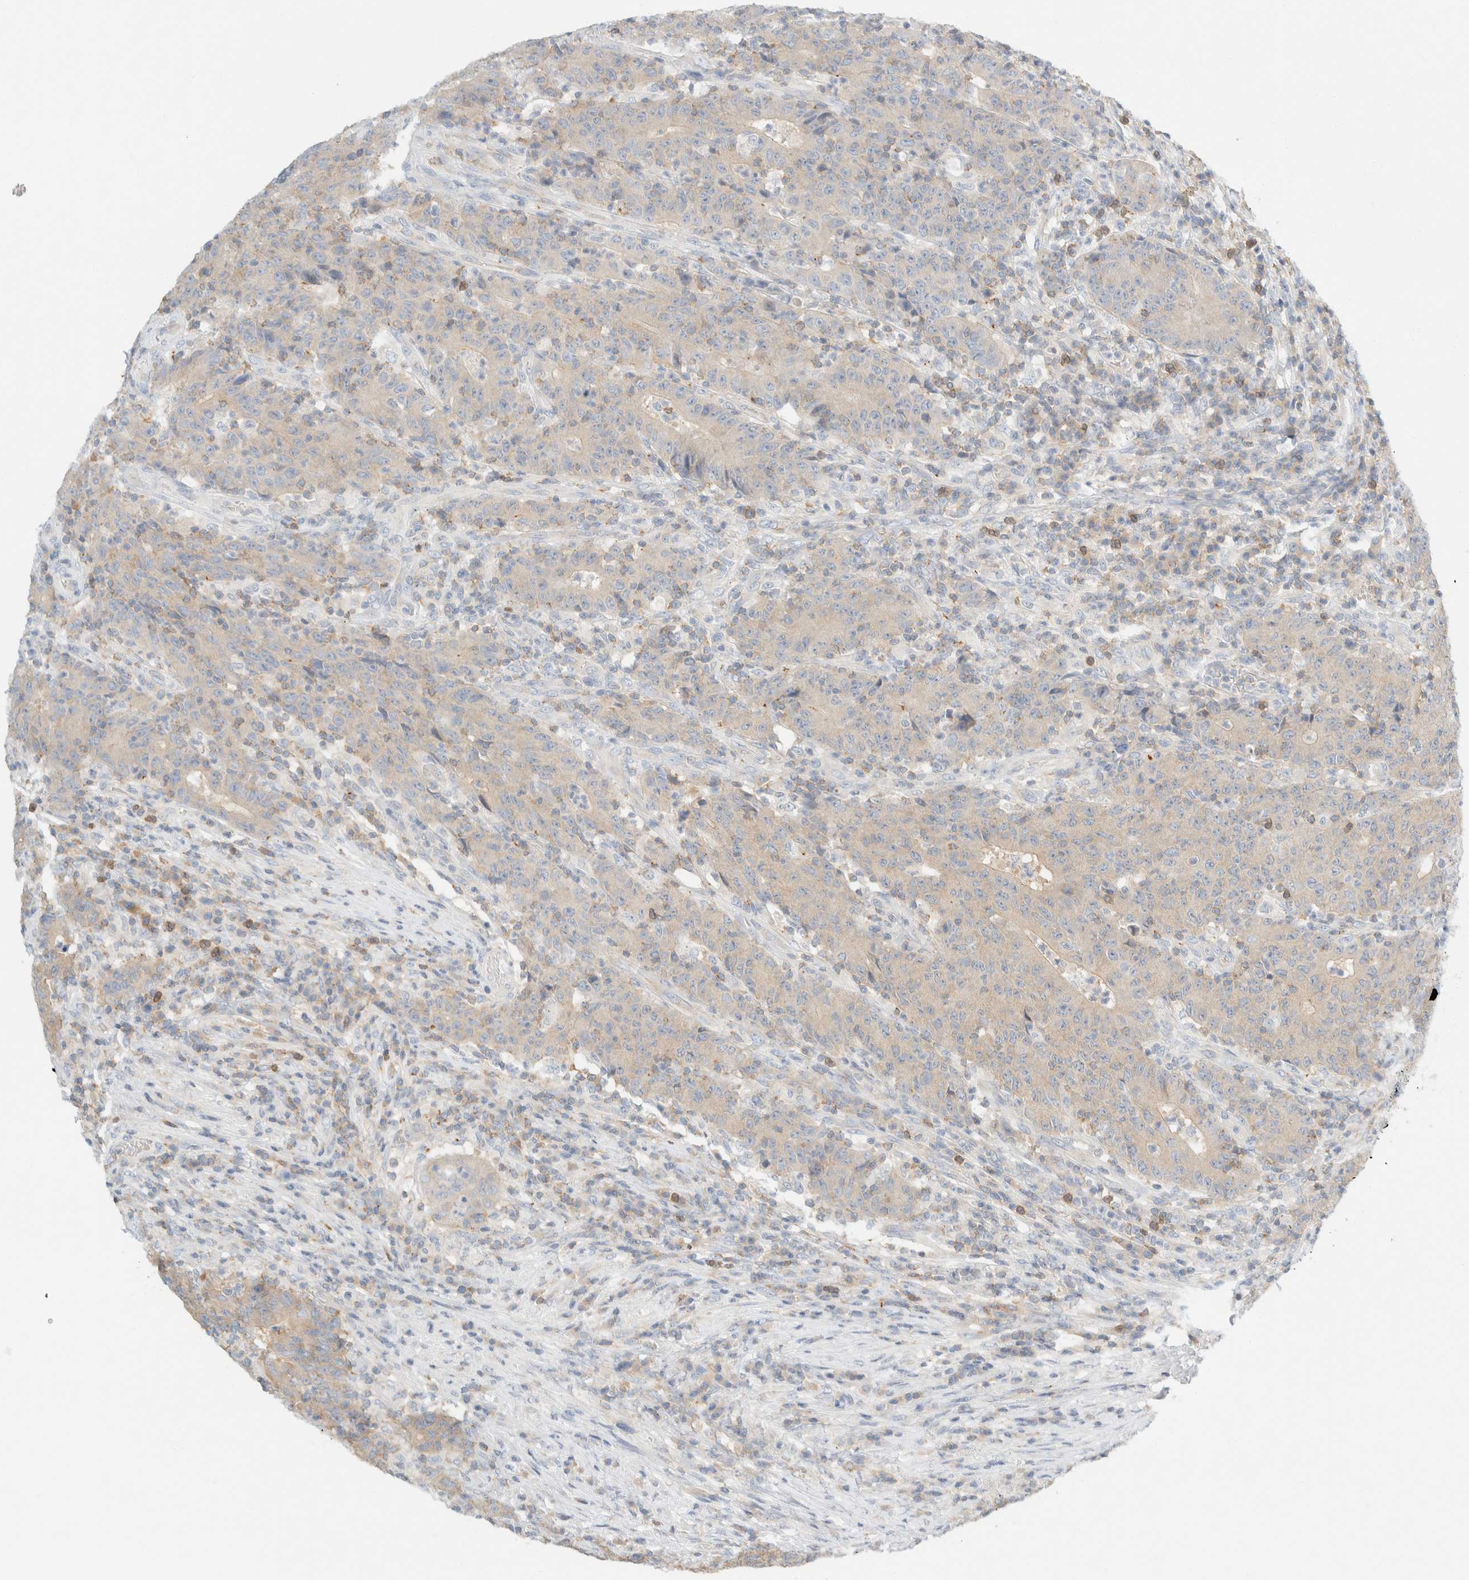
{"staining": {"intensity": "weak", "quantity": "25%-75%", "location": "cytoplasmic/membranous"}, "tissue": "colorectal cancer", "cell_type": "Tumor cells", "image_type": "cancer", "snomed": [{"axis": "morphology", "description": "Normal tissue, NOS"}, {"axis": "morphology", "description": "Adenocarcinoma, NOS"}, {"axis": "topography", "description": "Colon"}], "caption": "Colorectal cancer (adenocarcinoma) stained for a protein (brown) demonstrates weak cytoplasmic/membranous positive staining in approximately 25%-75% of tumor cells.", "gene": "SH3GLB2", "patient": {"sex": "female", "age": 75}}